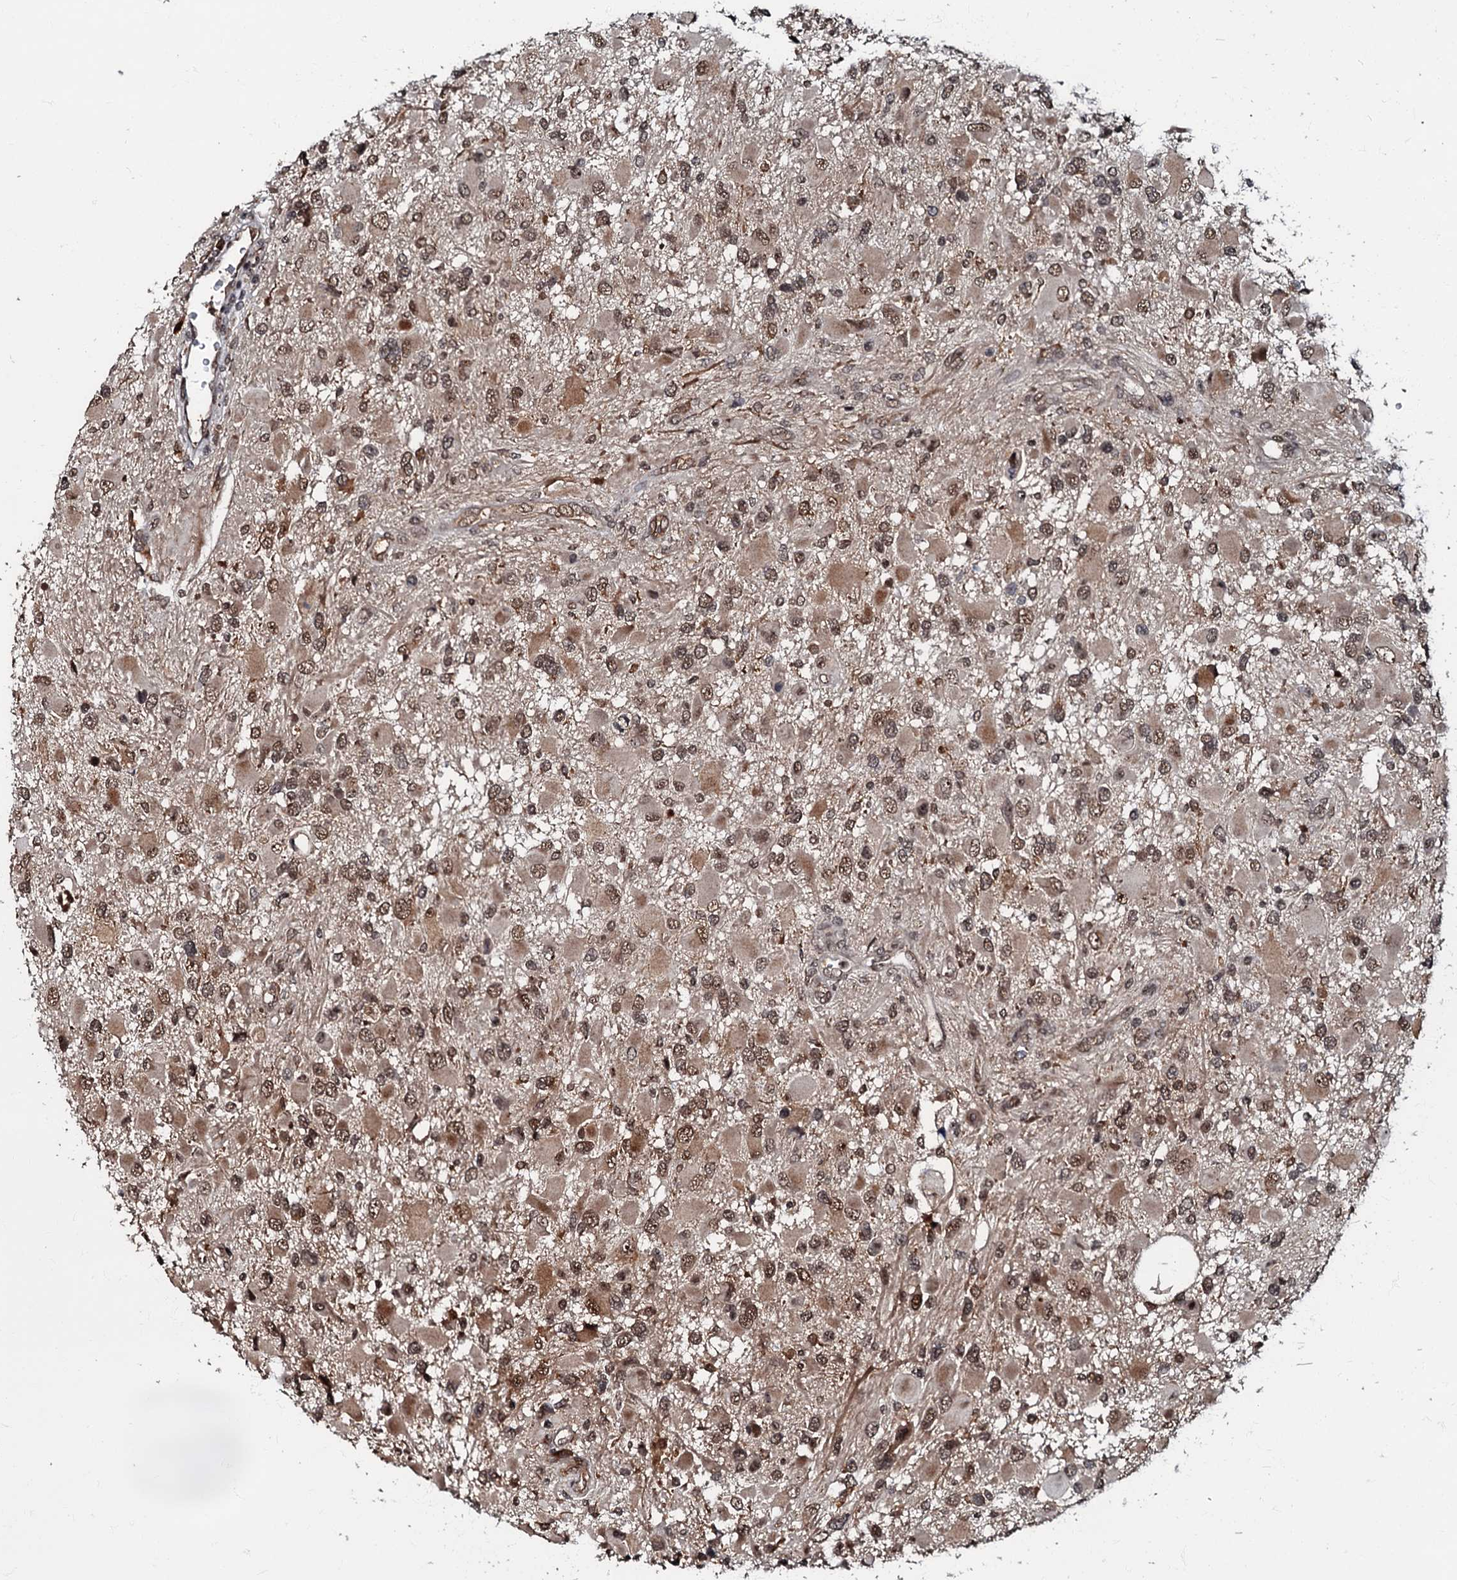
{"staining": {"intensity": "moderate", "quantity": ">75%", "location": "nuclear"}, "tissue": "glioma", "cell_type": "Tumor cells", "image_type": "cancer", "snomed": [{"axis": "morphology", "description": "Glioma, malignant, High grade"}, {"axis": "topography", "description": "Brain"}], "caption": "Malignant glioma (high-grade) was stained to show a protein in brown. There is medium levels of moderate nuclear positivity in approximately >75% of tumor cells.", "gene": "C18orf32", "patient": {"sex": "male", "age": 53}}